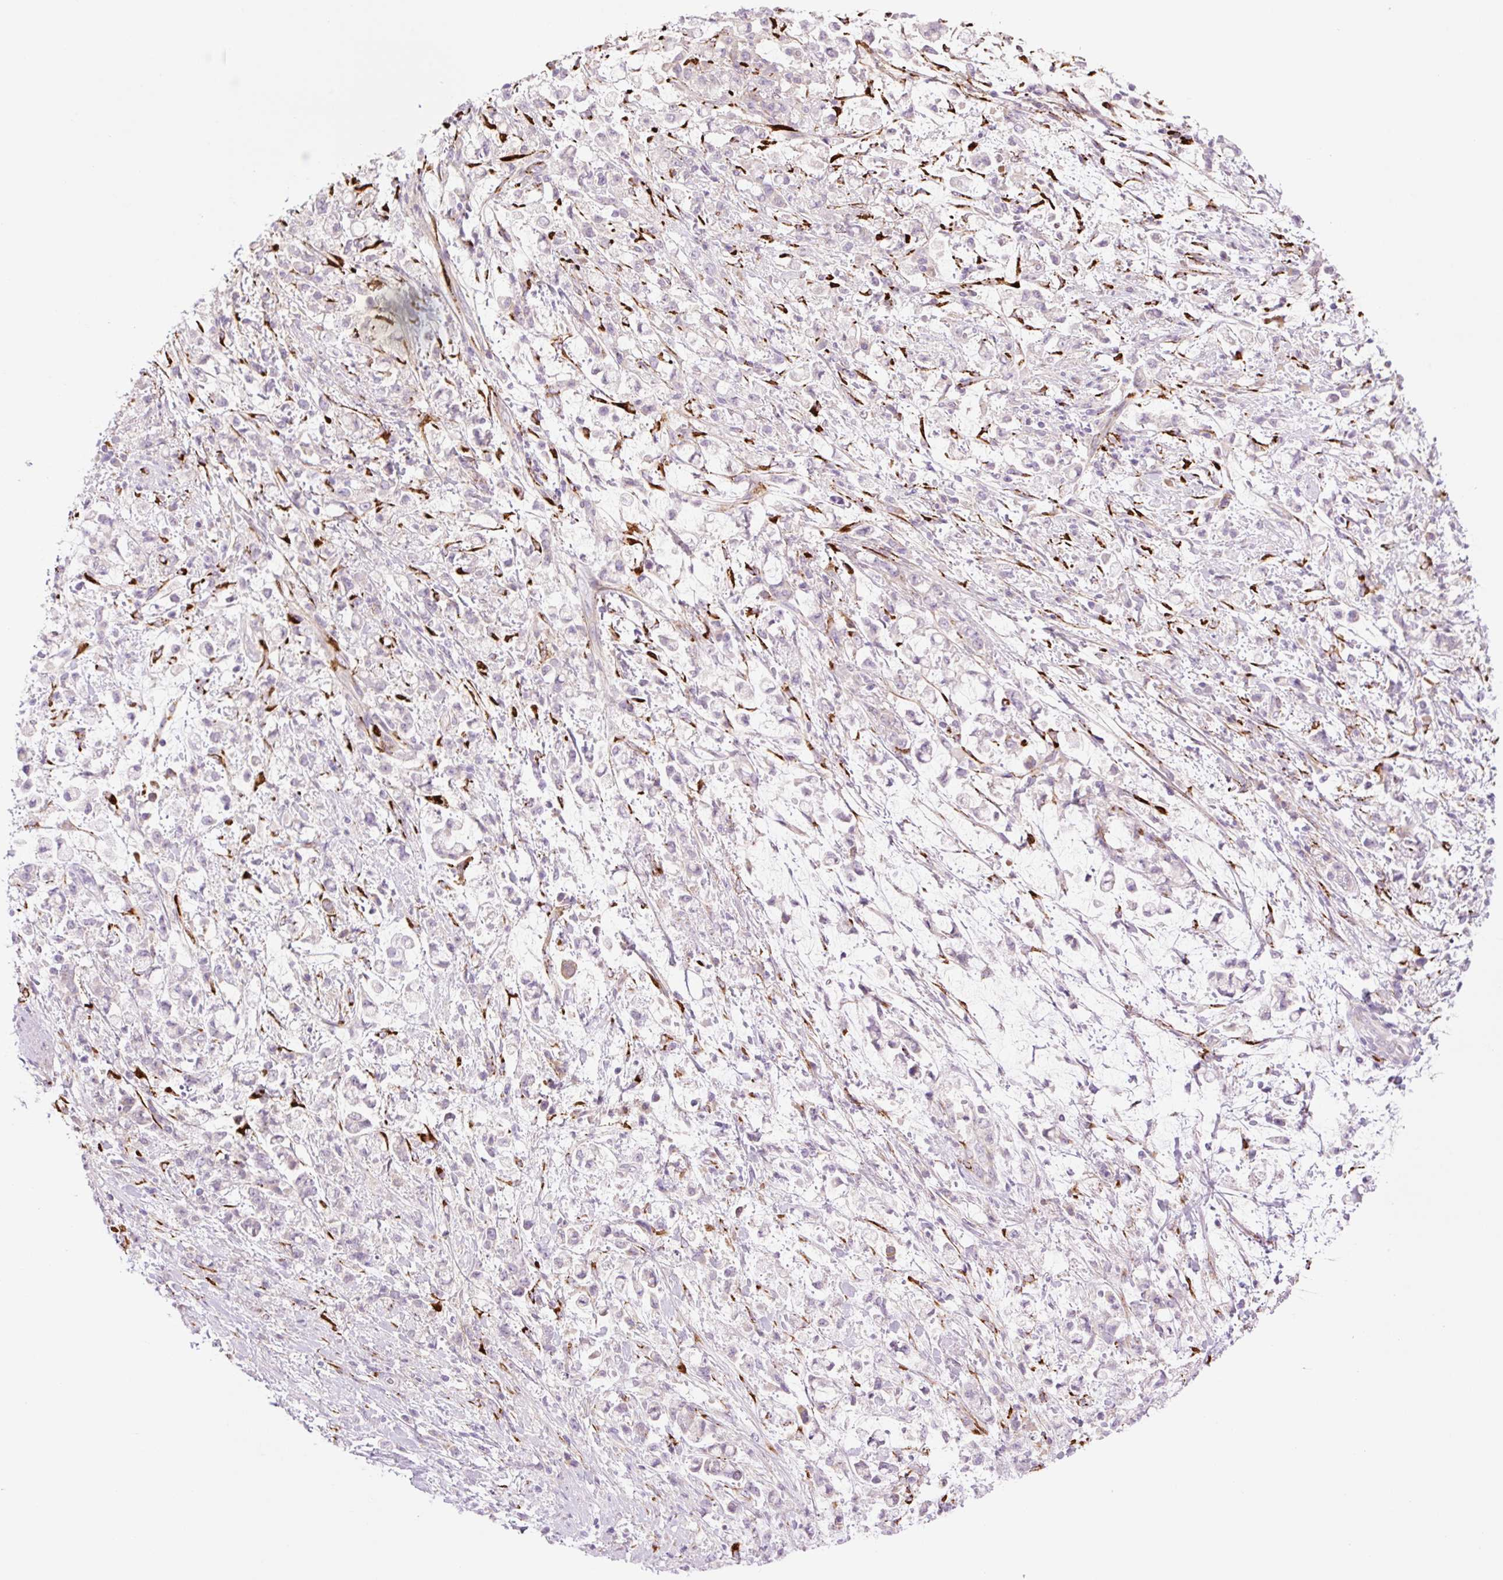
{"staining": {"intensity": "negative", "quantity": "none", "location": "none"}, "tissue": "stomach cancer", "cell_type": "Tumor cells", "image_type": "cancer", "snomed": [{"axis": "morphology", "description": "Adenocarcinoma, NOS"}, {"axis": "topography", "description": "Stomach"}], "caption": "This is an IHC micrograph of stomach cancer (adenocarcinoma). There is no staining in tumor cells.", "gene": "COL5A1", "patient": {"sex": "female", "age": 60}}